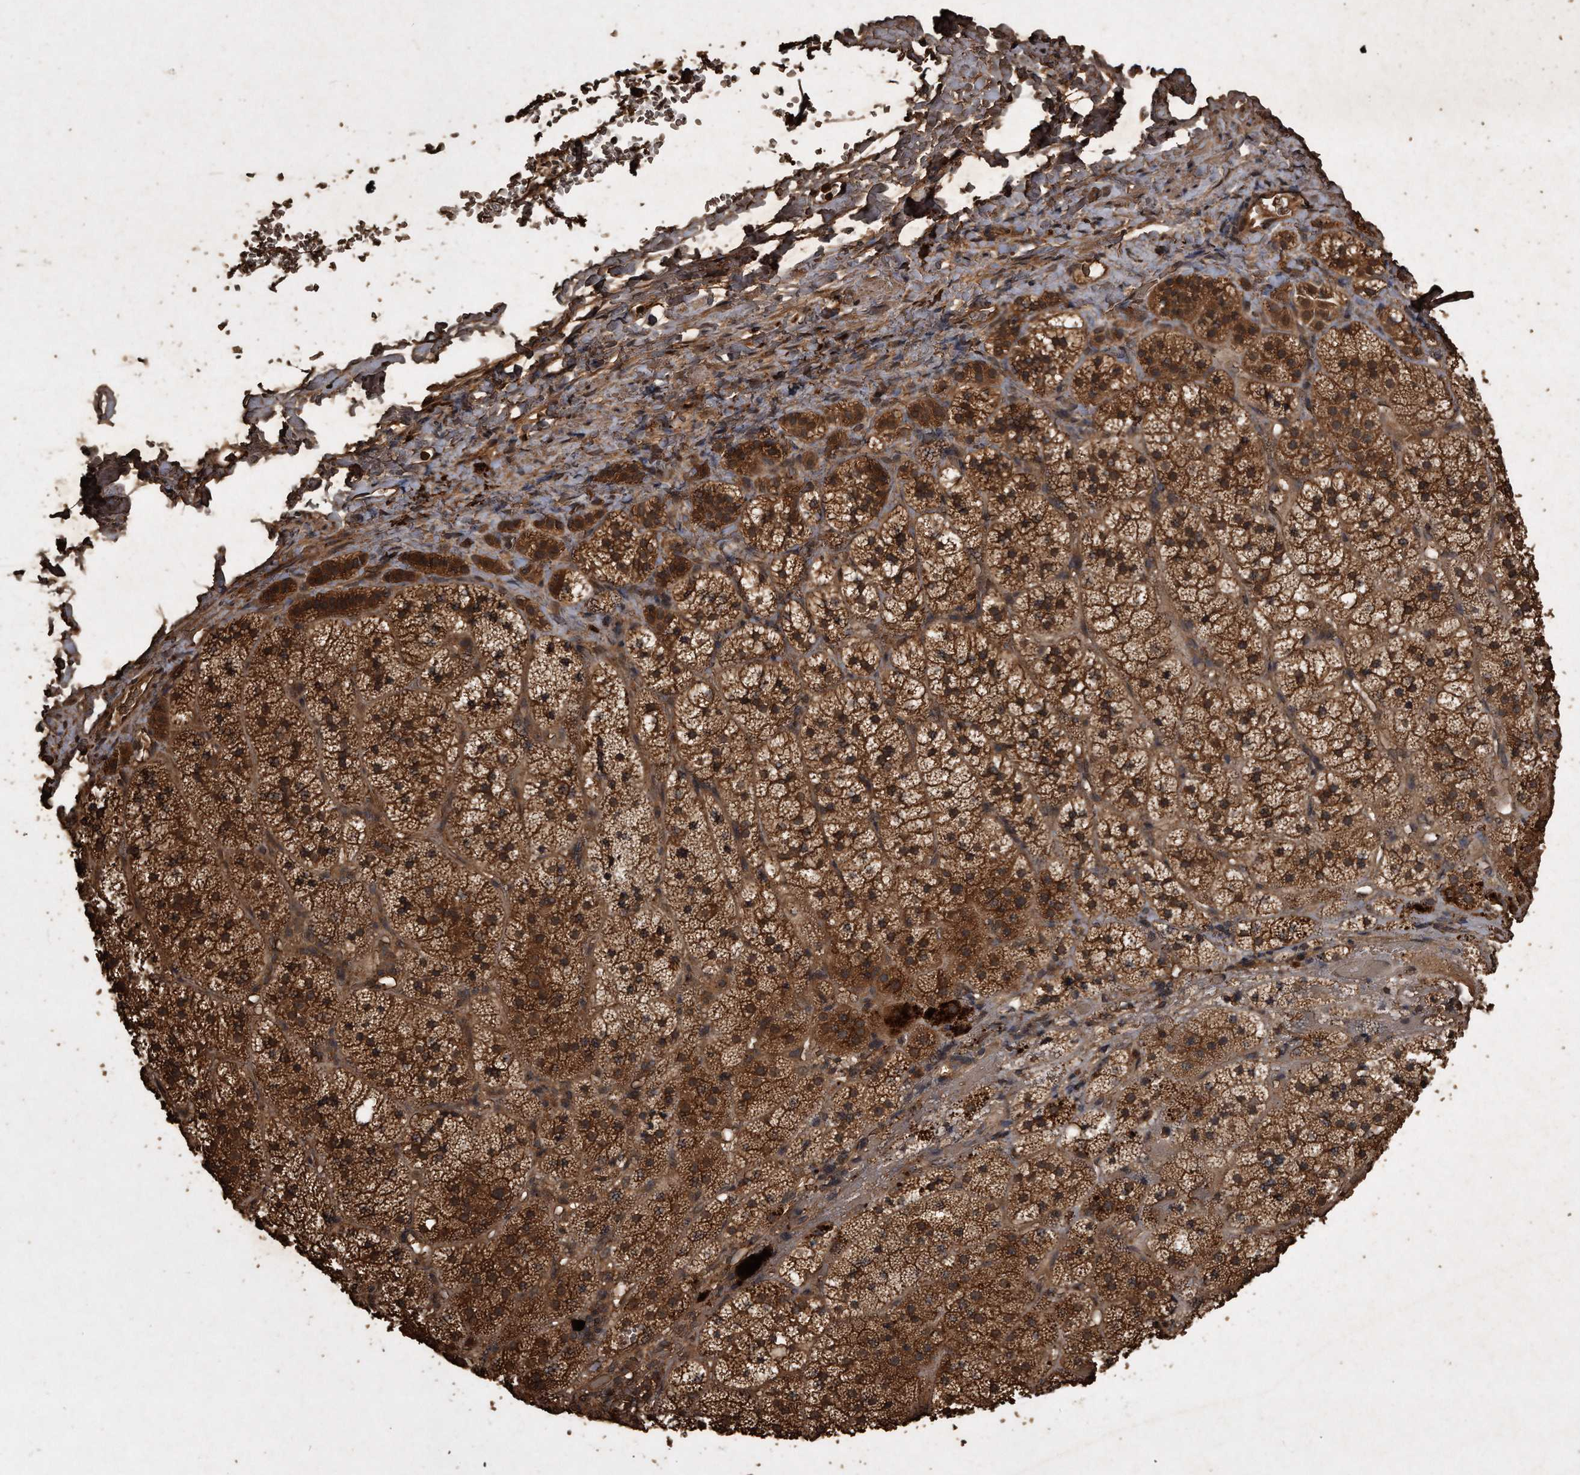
{"staining": {"intensity": "strong", "quantity": ">75%", "location": "cytoplasmic/membranous"}, "tissue": "adrenal gland", "cell_type": "Glandular cells", "image_type": "normal", "snomed": [{"axis": "morphology", "description": "Normal tissue, NOS"}, {"axis": "topography", "description": "Adrenal gland"}], "caption": "A high-resolution image shows IHC staining of normal adrenal gland, which demonstrates strong cytoplasmic/membranous expression in approximately >75% of glandular cells.", "gene": "CFLAR", "patient": {"sex": "female", "age": 44}}